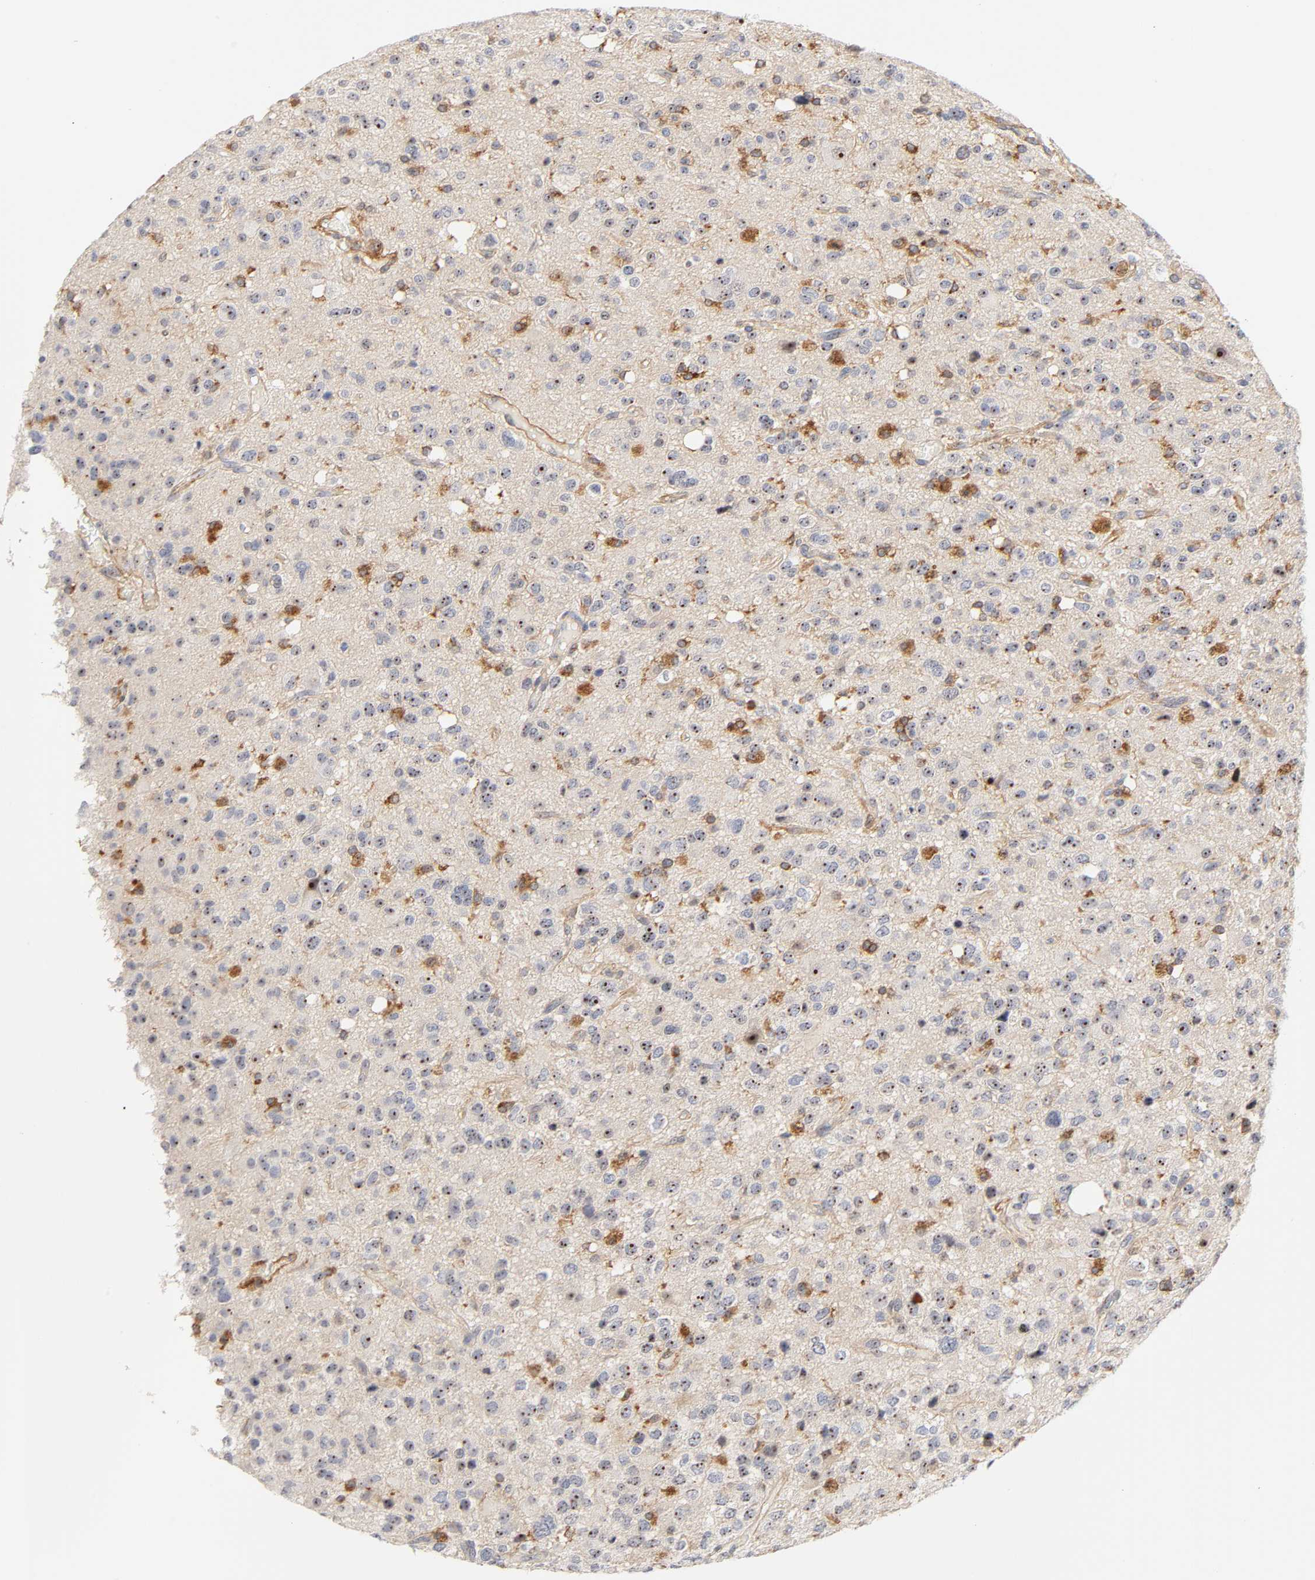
{"staining": {"intensity": "strong", "quantity": ">75%", "location": "cytoplasmic/membranous,nuclear"}, "tissue": "glioma", "cell_type": "Tumor cells", "image_type": "cancer", "snomed": [{"axis": "morphology", "description": "Glioma, malignant, High grade"}, {"axis": "topography", "description": "Brain"}], "caption": "A high-resolution histopathology image shows immunohistochemistry (IHC) staining of glioma, which exhibits strong cytoplasmic/membranous and nuclear positivity in about >75% of tumor cells.", "gene": "PLD1", "patient": {"sex": "male", "age": 47}}